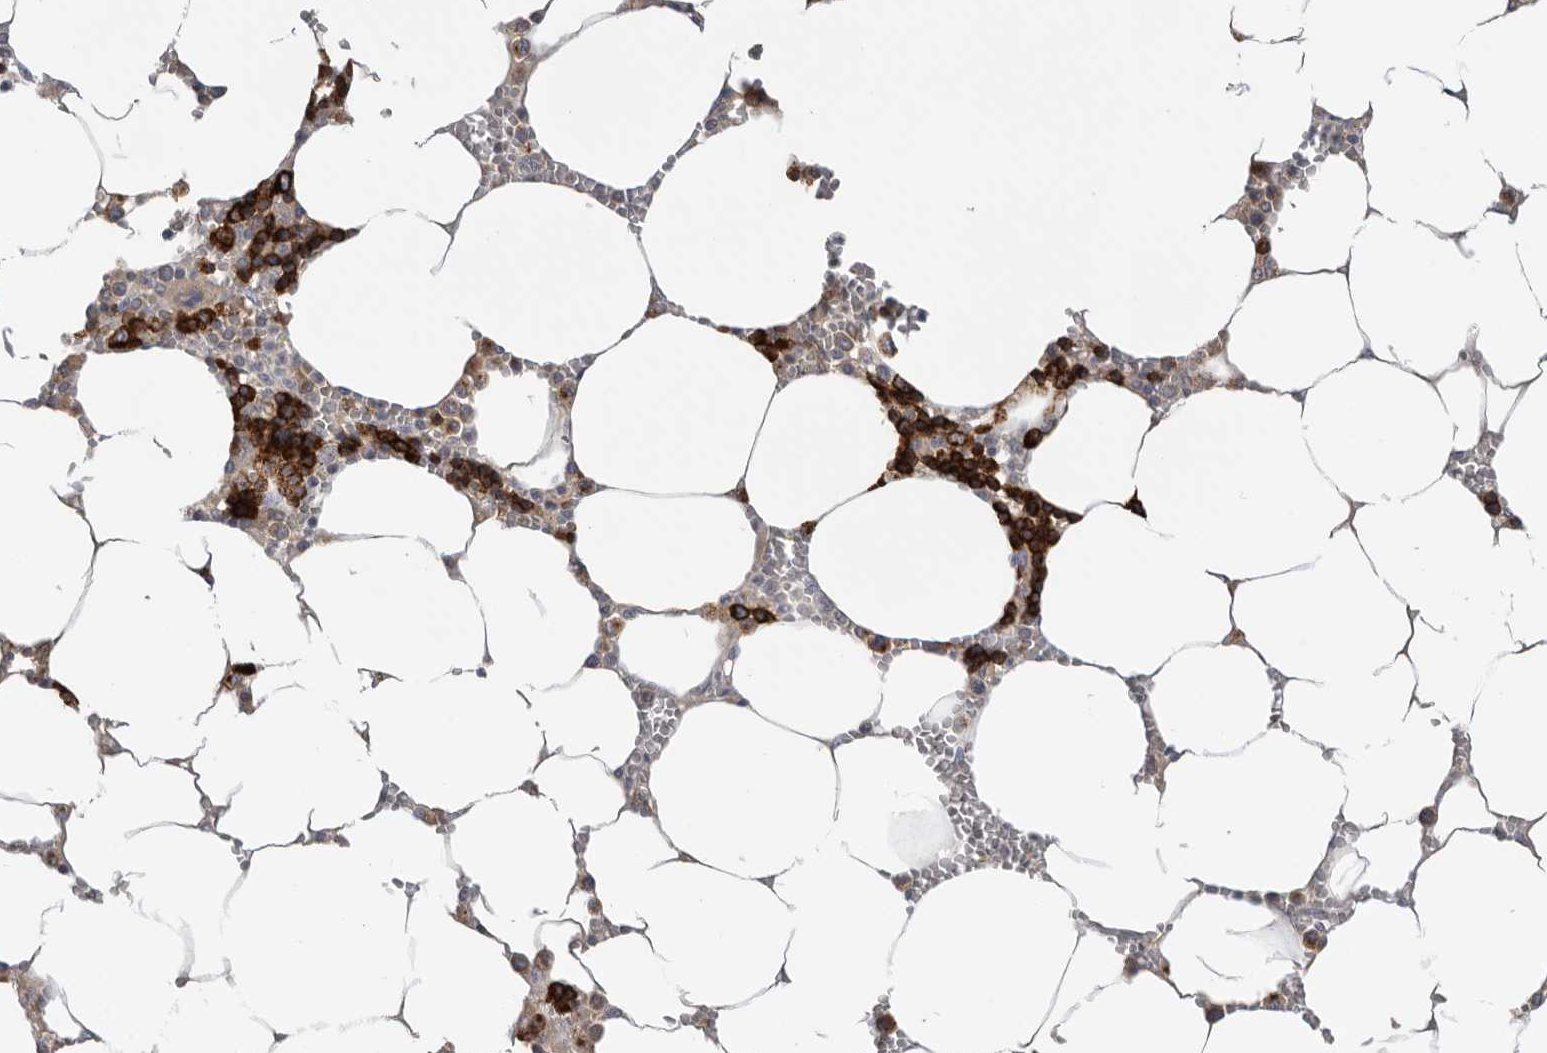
{"staining": {"intensity": "strong", "quantity": ">75%", "location": "cytoplasmic/membranous"}, "tissue": "bone marrow", "cell_type": "Hematopoietic cells", "image_type": "normal", "snomed": [{"axis": "morphology", "description": "Normal tissue, NOS"}, {"axis": "topography", "description": "Bone marrow"}], "caption": "This histopathology image reveals IHC staining of unremarkable human bone marrow, with high strong cytoplasmic/membranous staining in approximately >75% of hematopoietic cells.", "gene": "TFRC", "patient": {"sex": "male", "age": 70}}